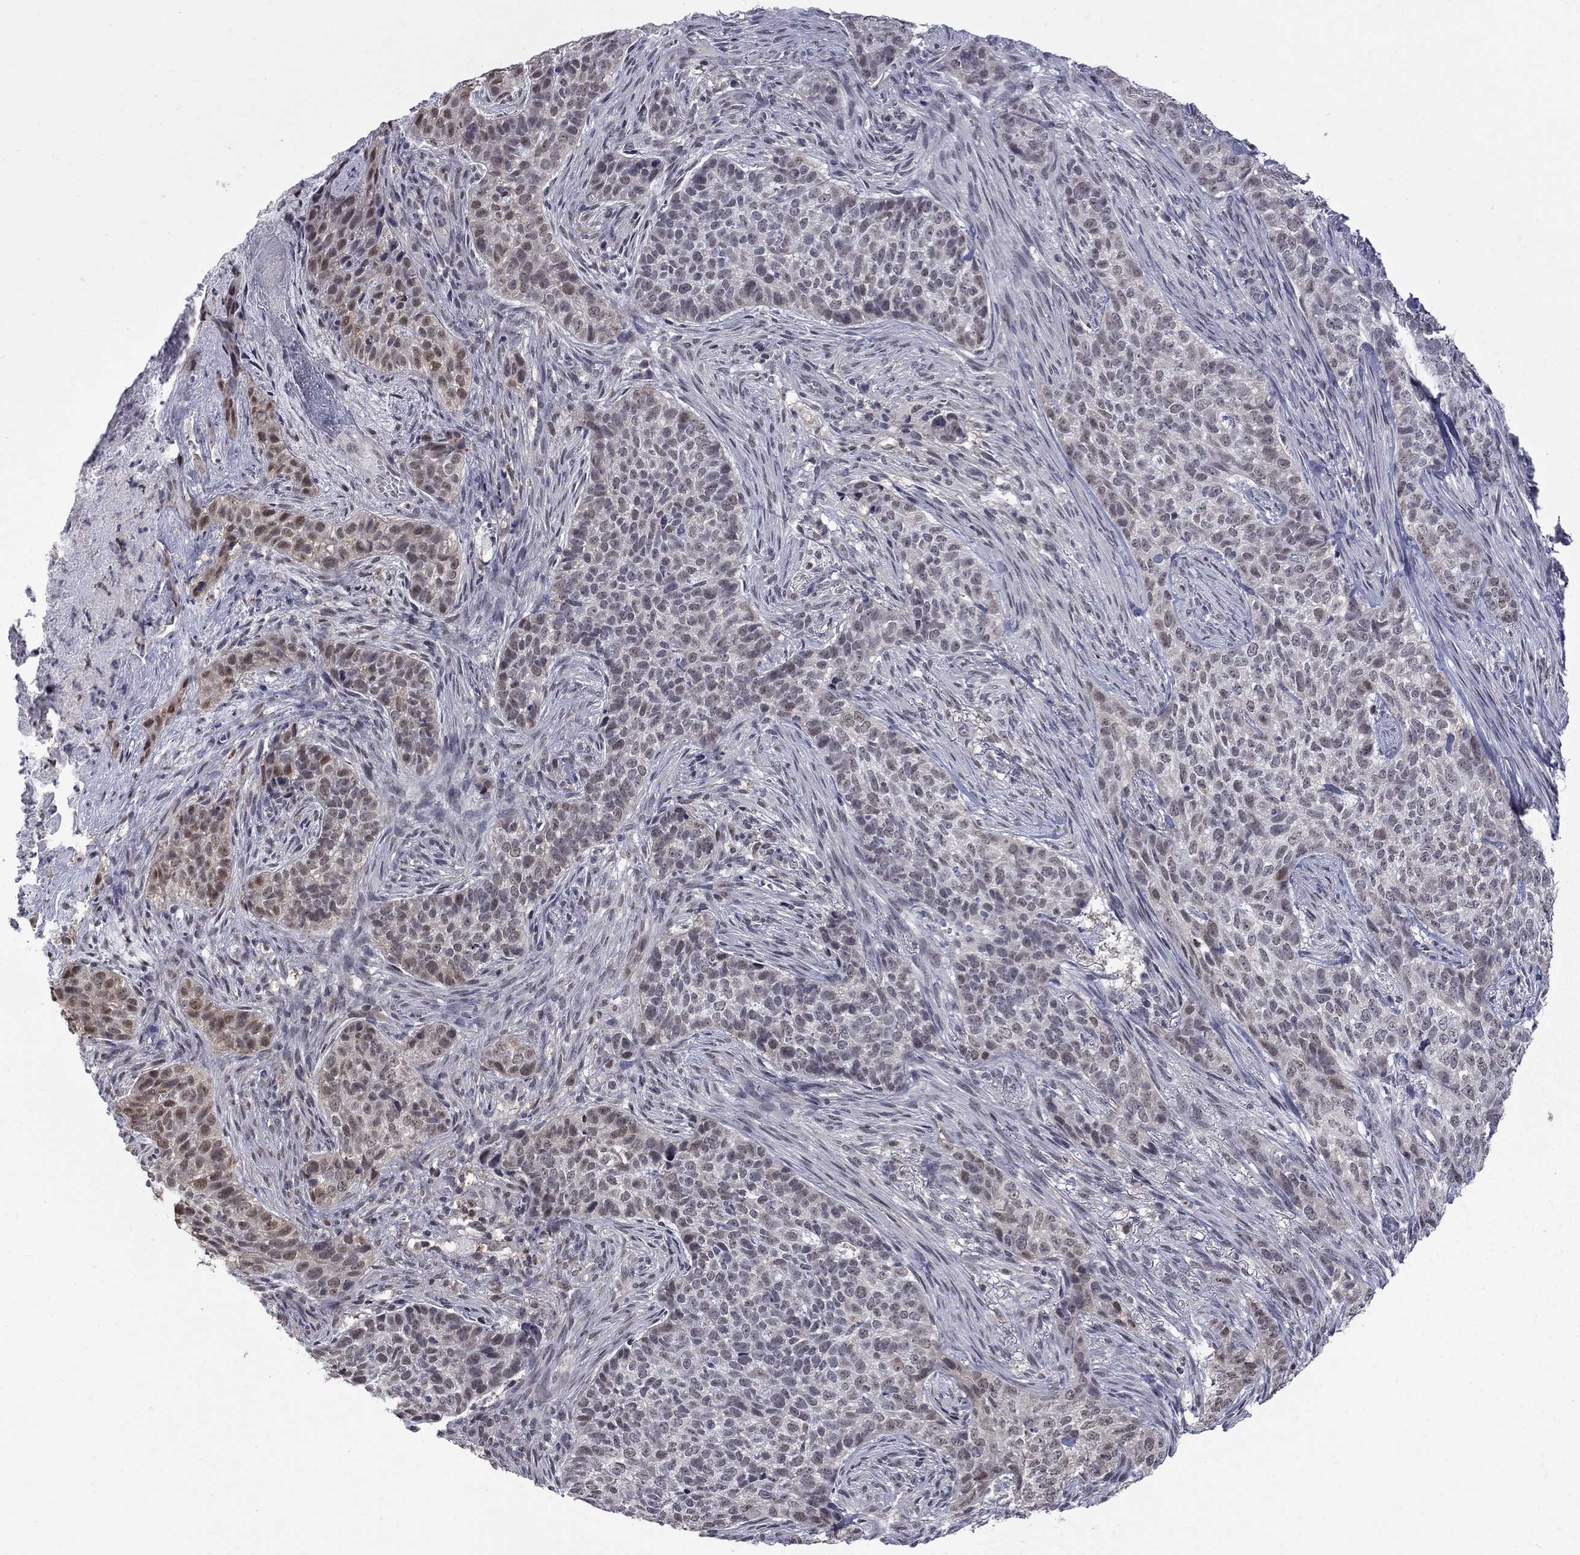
{"staining": {"intensity": "moderate", "quantity": "<25%", "location": "nuclear"}, "tissue": "skin cancer", "cell_type": "Tumor cells", "image_type": "cancer", "snomed": [{"axis": "morphology", "description": "Basal cell carcinoma"}, {"axis": "topography", "description": "Skin"}], "caption": "Brown immunohistochemical staining in human skin basal cell carcinoma displays moderate nuclear expression in approximately <25% of tumor cells. (DAB (3,3'-diaminobenzidine) = brown stain, brightfield microscopy at high magnification).", "gene": "RFWD3", "patient": {"sex": "female", "age": 69}}